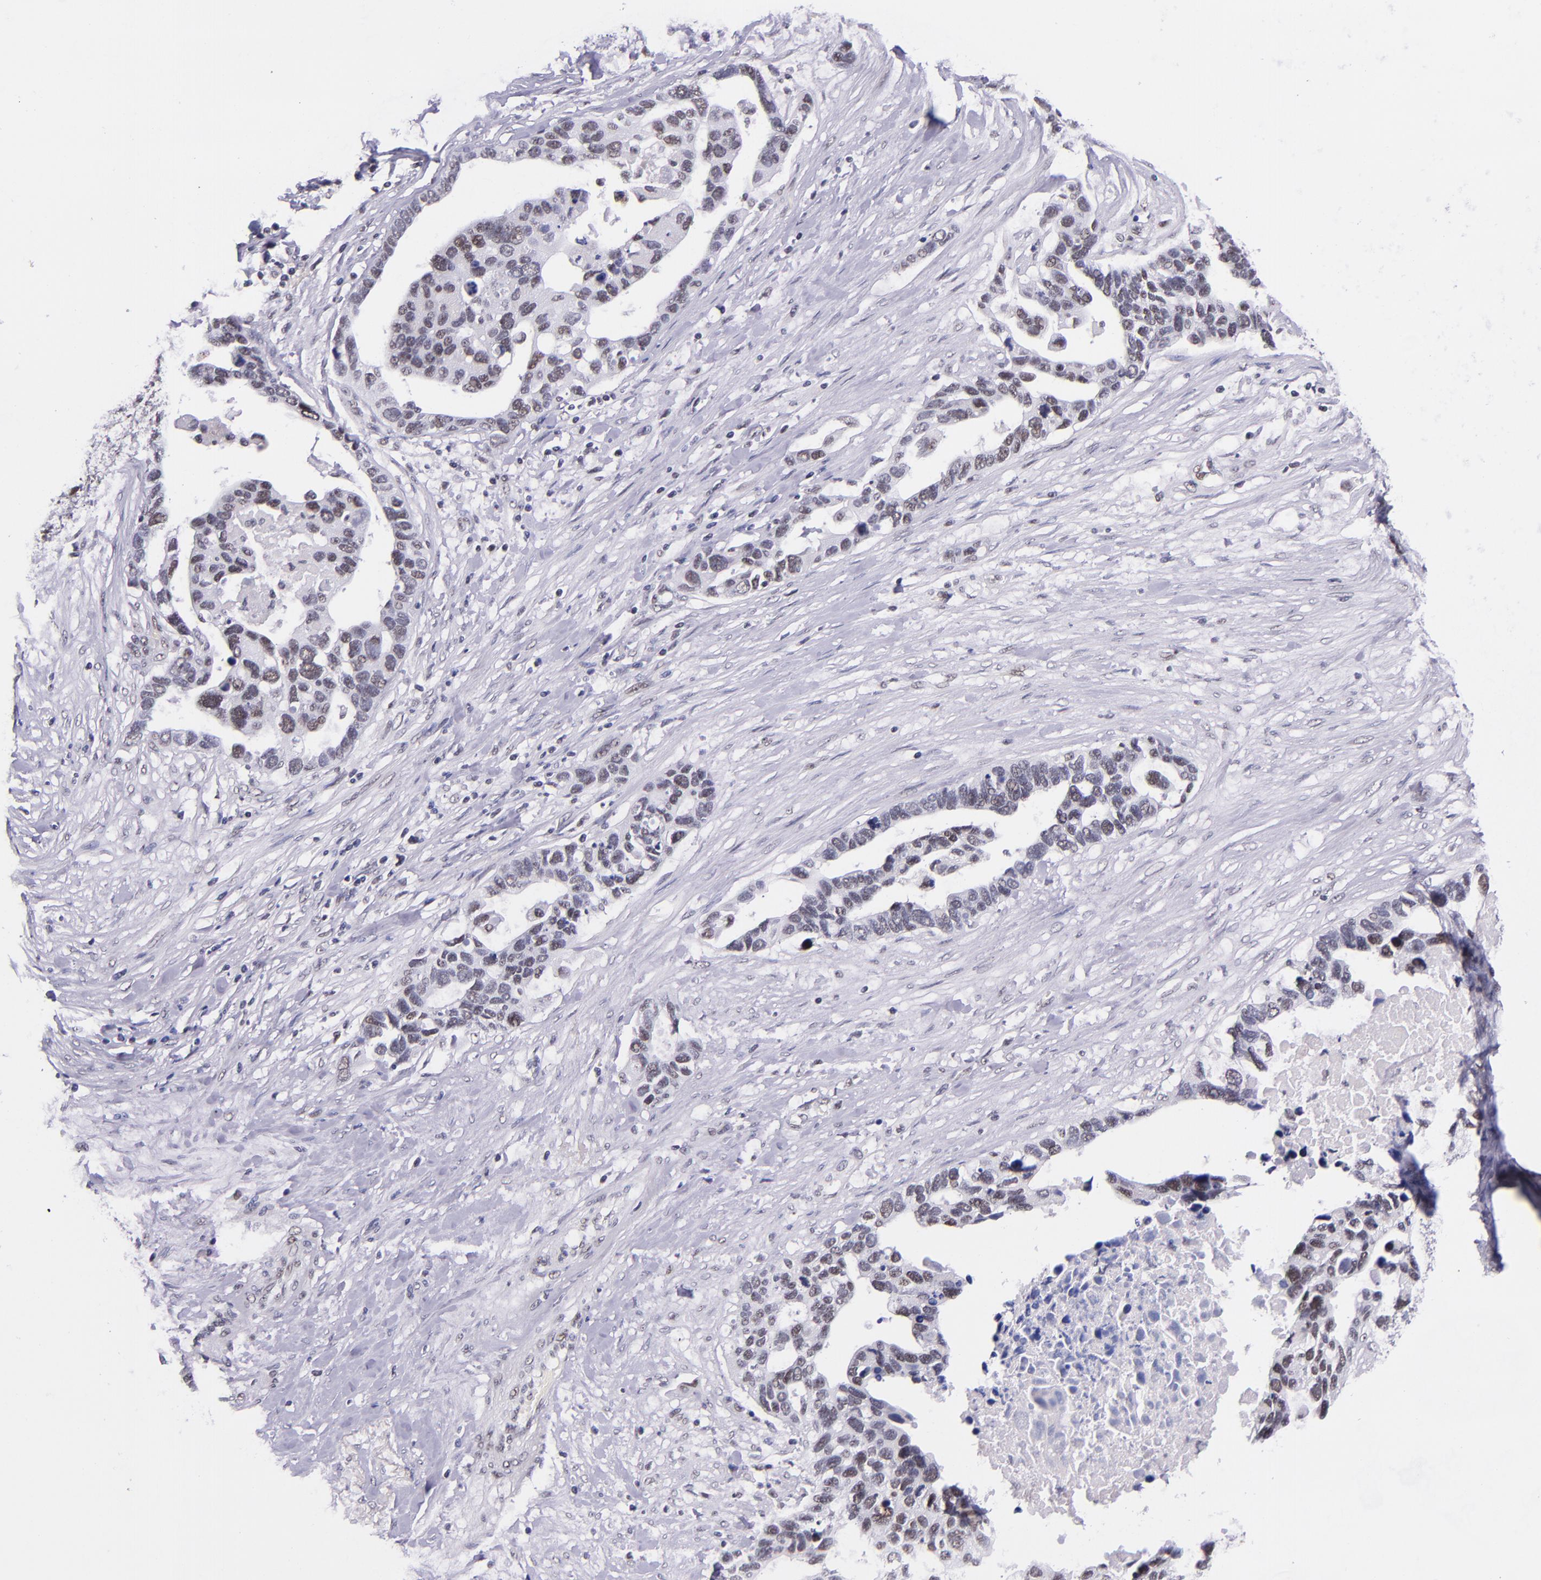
{"staining": {"intensity": "weak", "quantity": "25%-75%", "location": "nuclear"}, "tissue": "ovarian cancer", "cell_type": "Tumor cells", "image_type": "cancer", "snomed": [{"axis": "morphology", "description": "Cystadenocarcinoma, serous, NOS"}, {"axis": "topography", "description": "Ovary"}], "caption": "Immunohistochemistry (IHC) (DAB) staining of serous cystadenocarcinoma (ovarian) displays weak nuclear protein staining in about 25%-75% of tumor cells.", "gene": "GPKOW", "patient": {"sex": "female", "age": 54}}